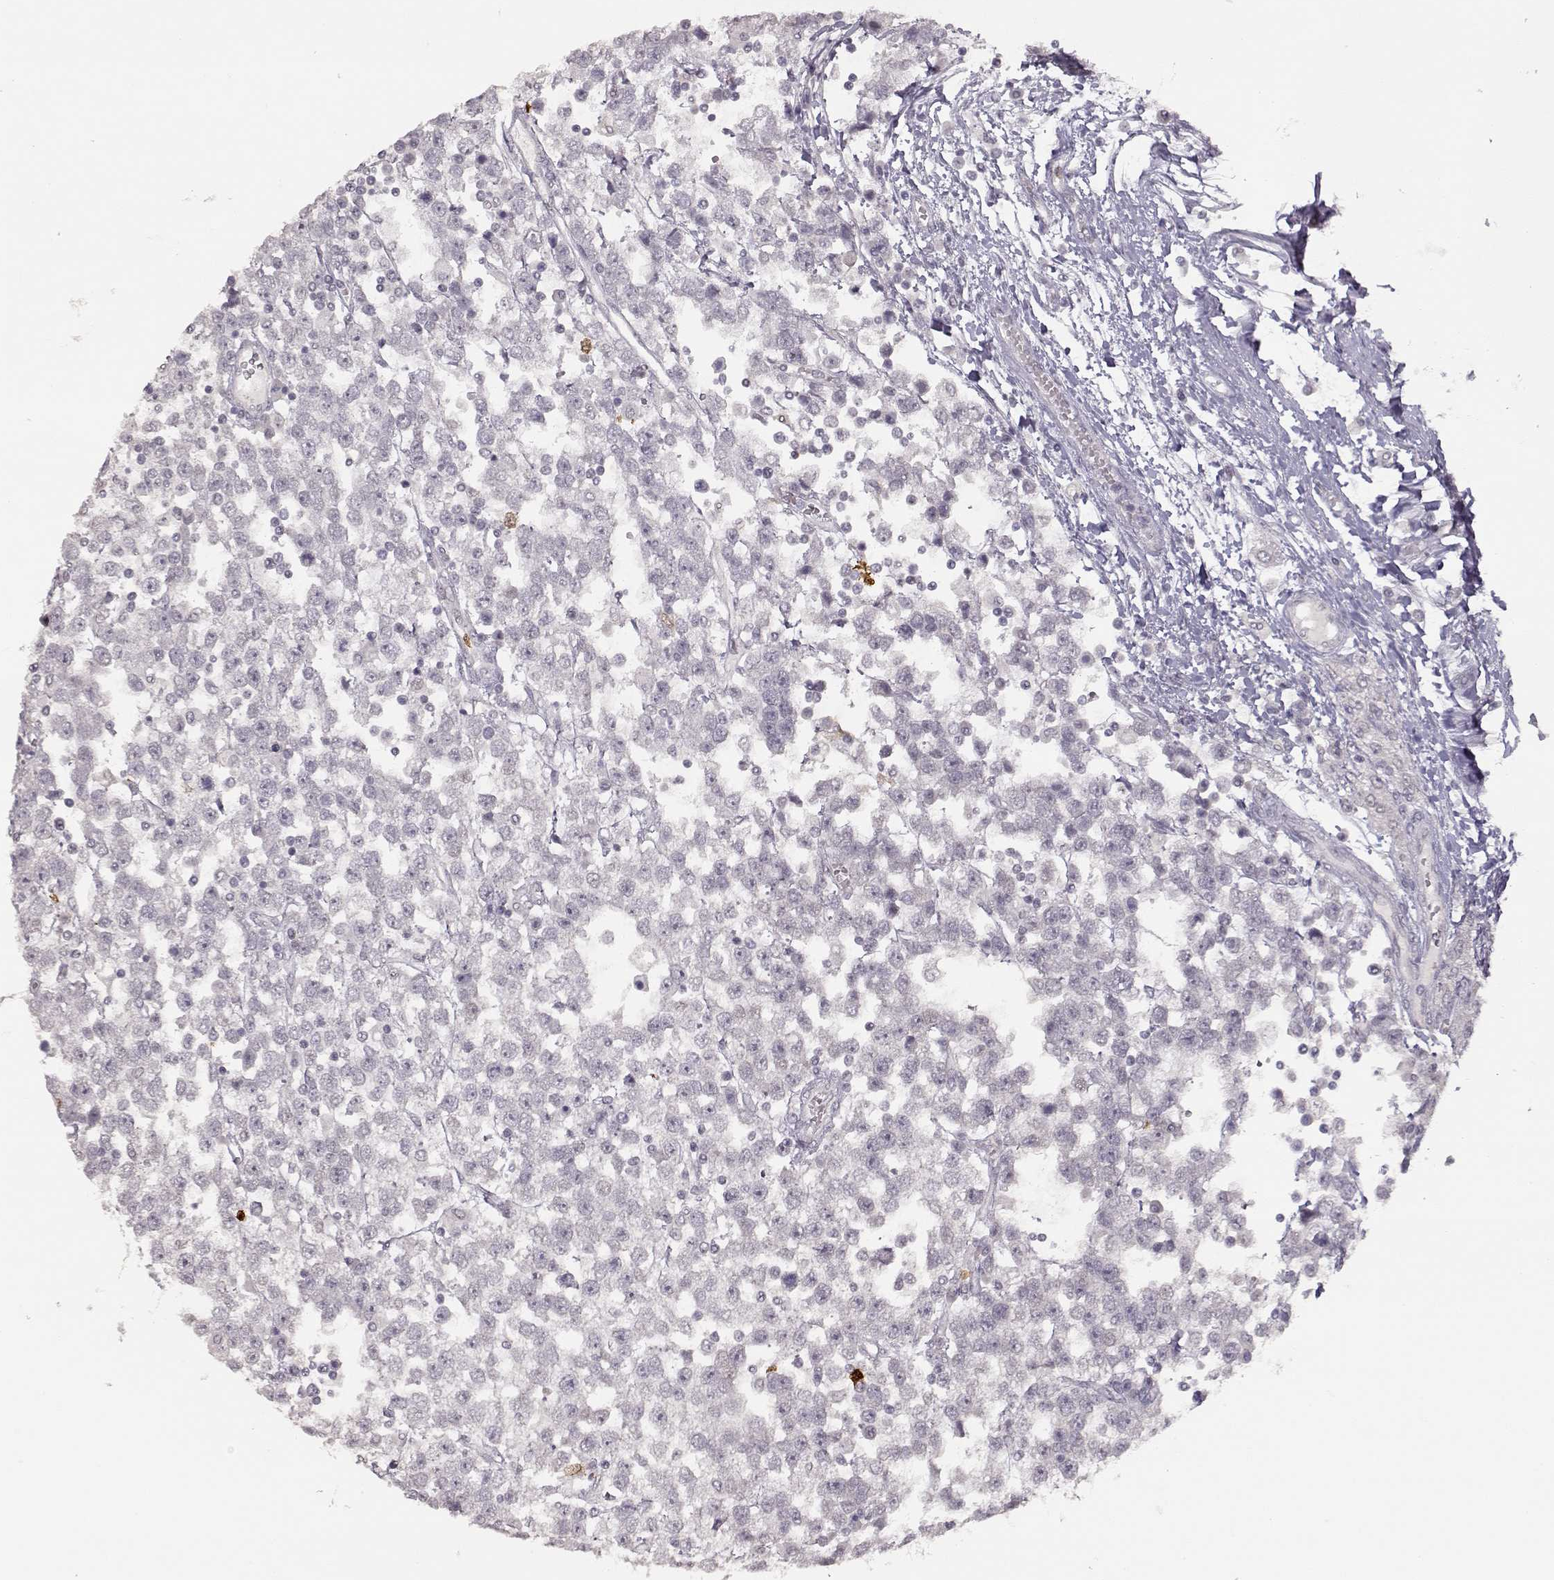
{"staining": {"intensity": "negative", "quantity": "none", "location": "none"}, "tissue": "testis cancer", "cell_type": "Tumor cells", "image_type": "cancer", "snomed": [{"axis": "morphology", "description": "Seminoma, NOS"}, {"axis": "topography", "description": "Testis"}], "caption": "Seminoma (testis) was stained to show a protein in brown. There is no significant expression in tumor cells. (DAB IHC, high magnification).", "gene": "S100B", "patient": {"sex": "male", "age": 34}}